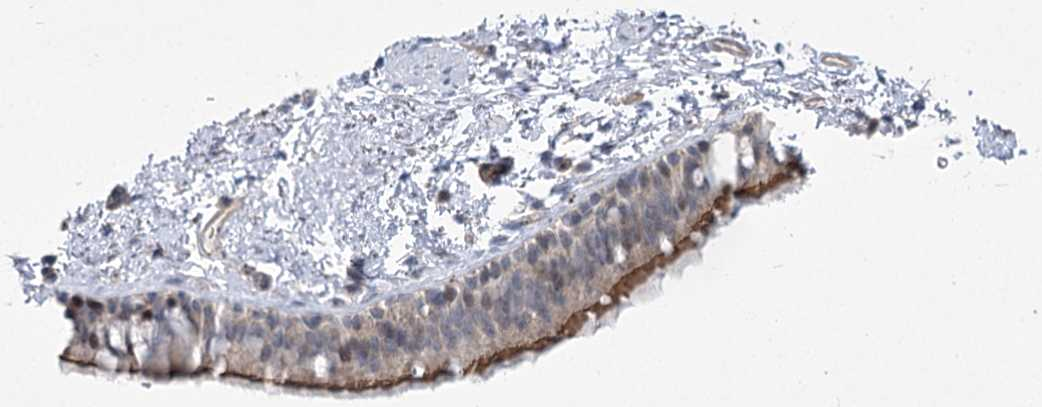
{"staining": {"intensity": "strong", "quantity": "25%-75%", "location": "cytoplasmic/membranous"}, "tissue": "bronchus", "cell_type": "Respiratory epithelial cells", "image_type": "normal", "snomed": [{"axis": "morphology", "description": "Normal tissue, NOS"}, {"axis": "topography", "description": "Cartilage tissue"}, {"axis": "topography", "description": "Bronchus"}], "caption": "Immunohistochemistry (IHC) histopathology image of normal bronchus stained for a protein (brown), which demonstrates high levels of strong cytoplasmic/membranous staining in about 25%-75% of respiratory epithelial cells.", "gene": "CEP164", "patient": {"sex": "female", "age": 73}}